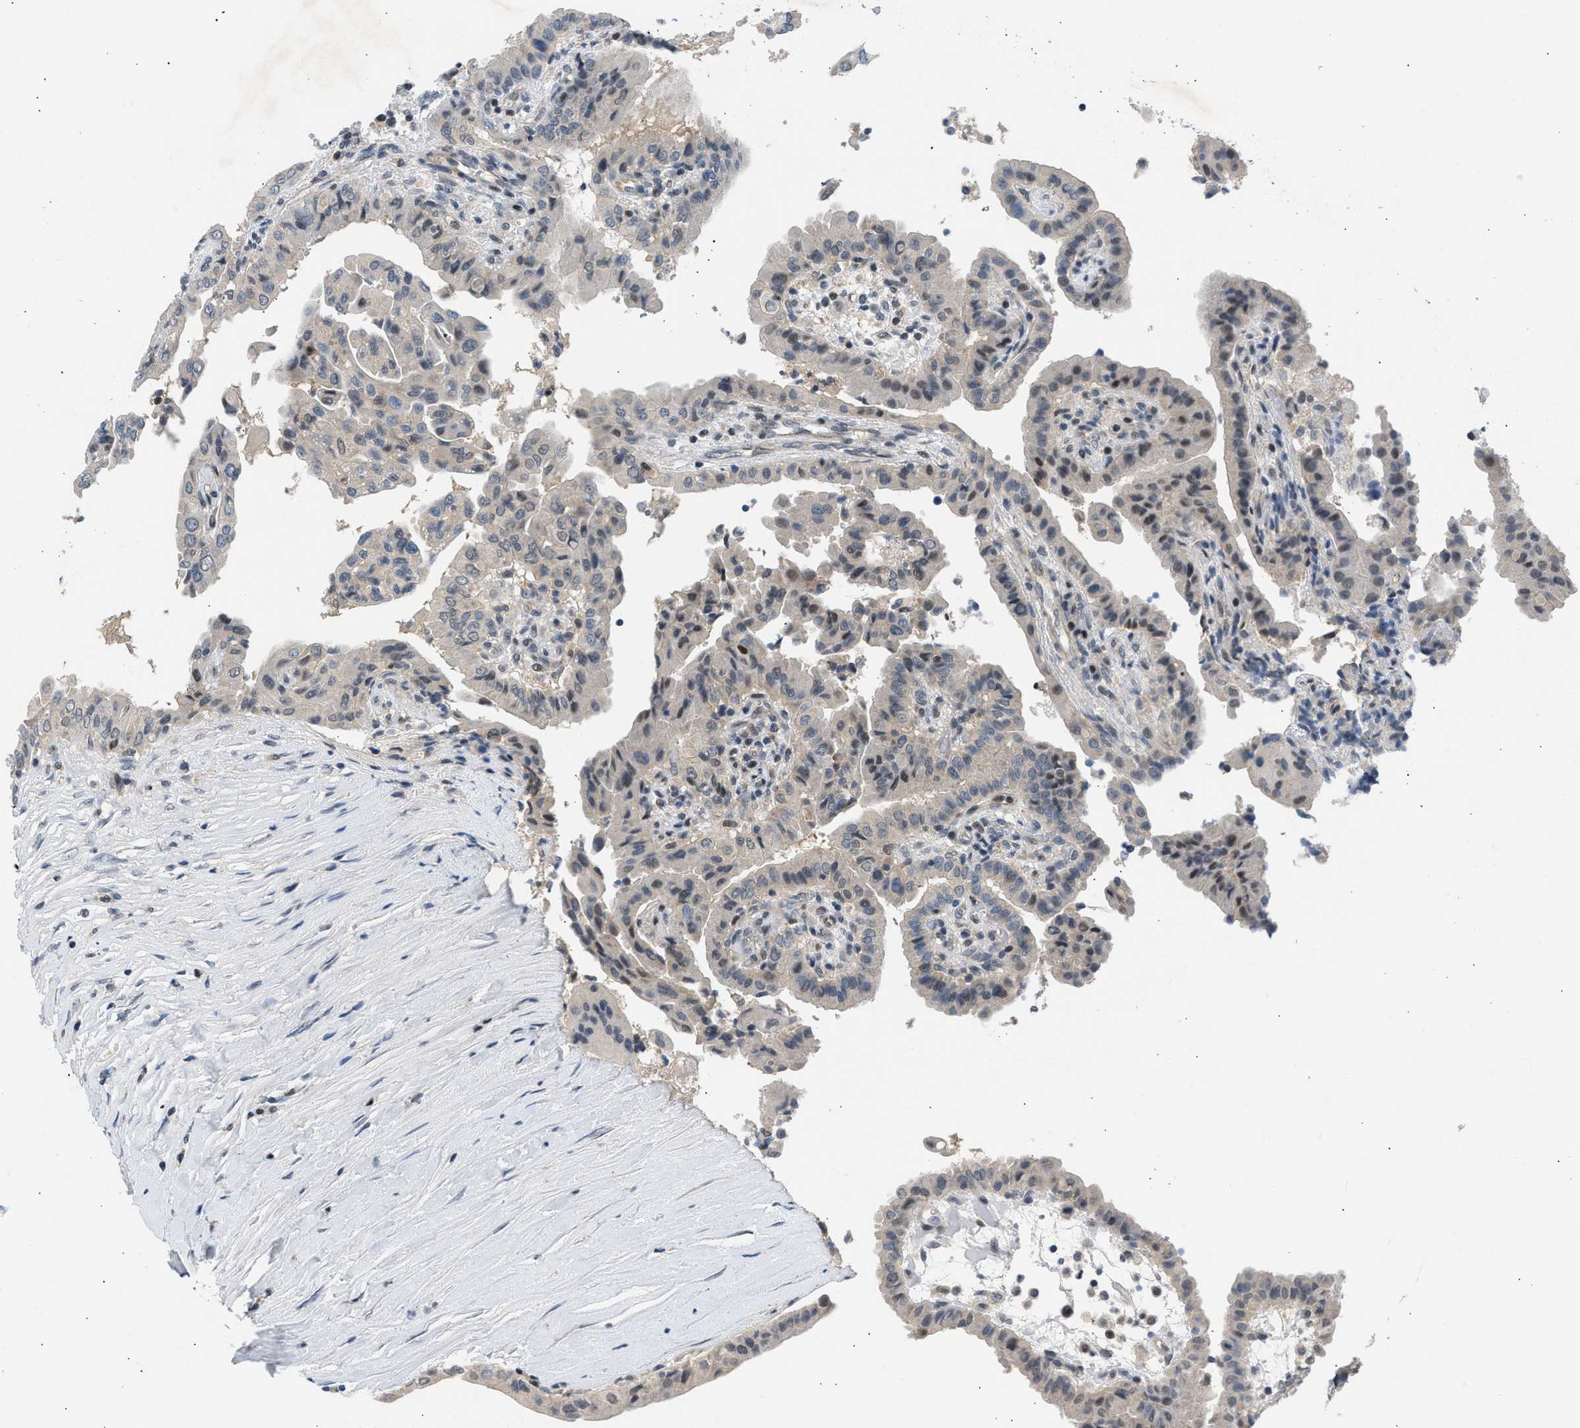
{"staining": {"intensity": "moderate", "quantity": "<25%", "location": "nuclear"}, "tissue": "thyroid cancer", "cell_type": "Tumor cells", "image_type": "cancer", "snomed": [{"axis": "morphology", "description": "Papillary adenocarcinoma, NOS"}, {"axis": "topography", "description": "Thyroid gland"}], "caption": "Thyroid cancer (papillary adenocarcinoma) tissue exhibits moderate nuclear staining in approximately <25% of tumor cells, visualized by immunohistochemistry.", "gene": "OLIG3", "patient": {"sex": "male", "age": 33}}